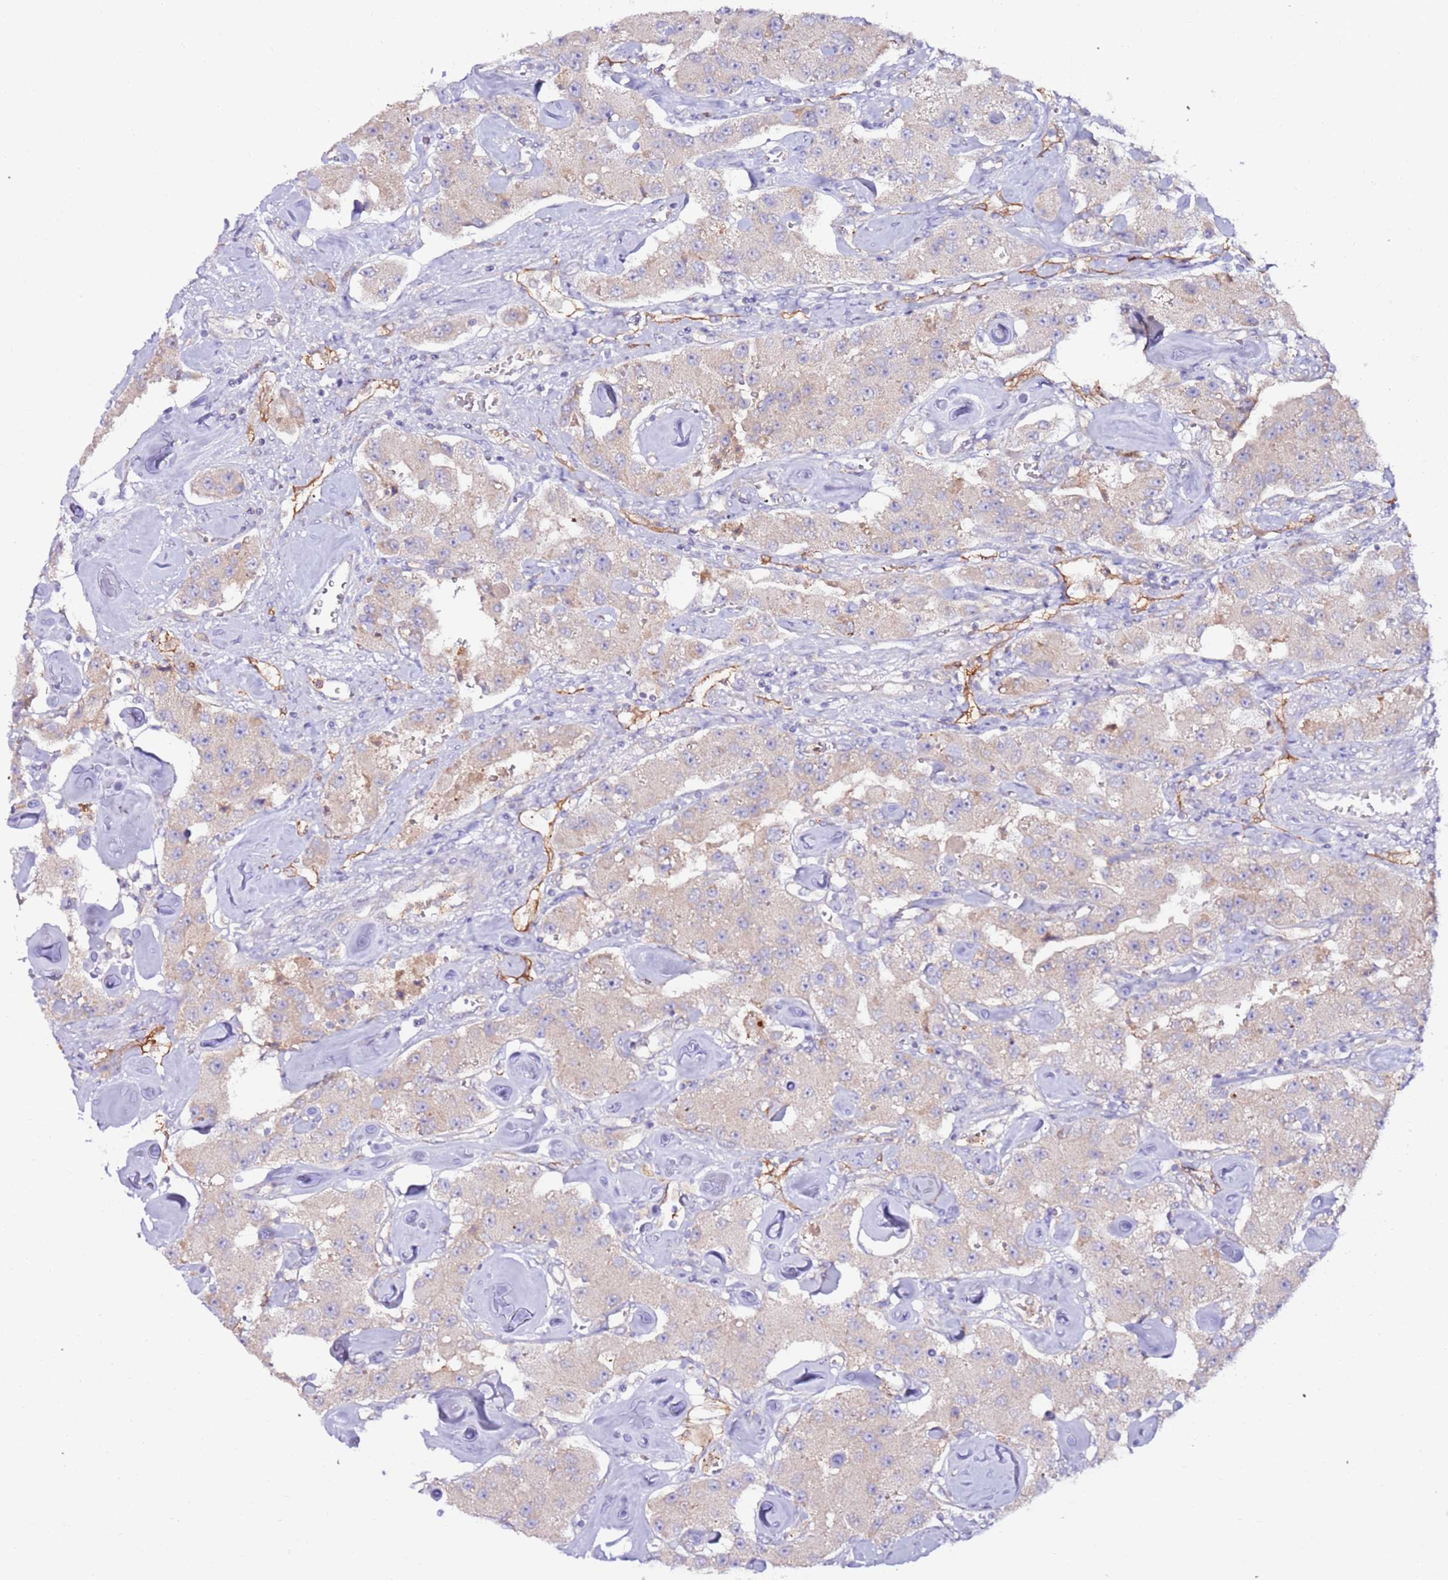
{"staining": {"intensity": "negative", "quantity": "none", "location": "none"}, "tissue": "carcinoid", "cell_type": "Tumor cells", "image_type": "cancer", "snomed": [{"axis": "morphology", "description": "Carcinoid, malignant, NOS"}, {"axis": "topography", "description": "Pancreas"}], "caption": "A photomicrograph of malignant carcinoid stained for a protein exhibits no brown staining in tumor cells. (DAB immunohistochemistry, high magnification).", "gene": "FLVCR1", "patient": {"sex": "male", "age": 41}}